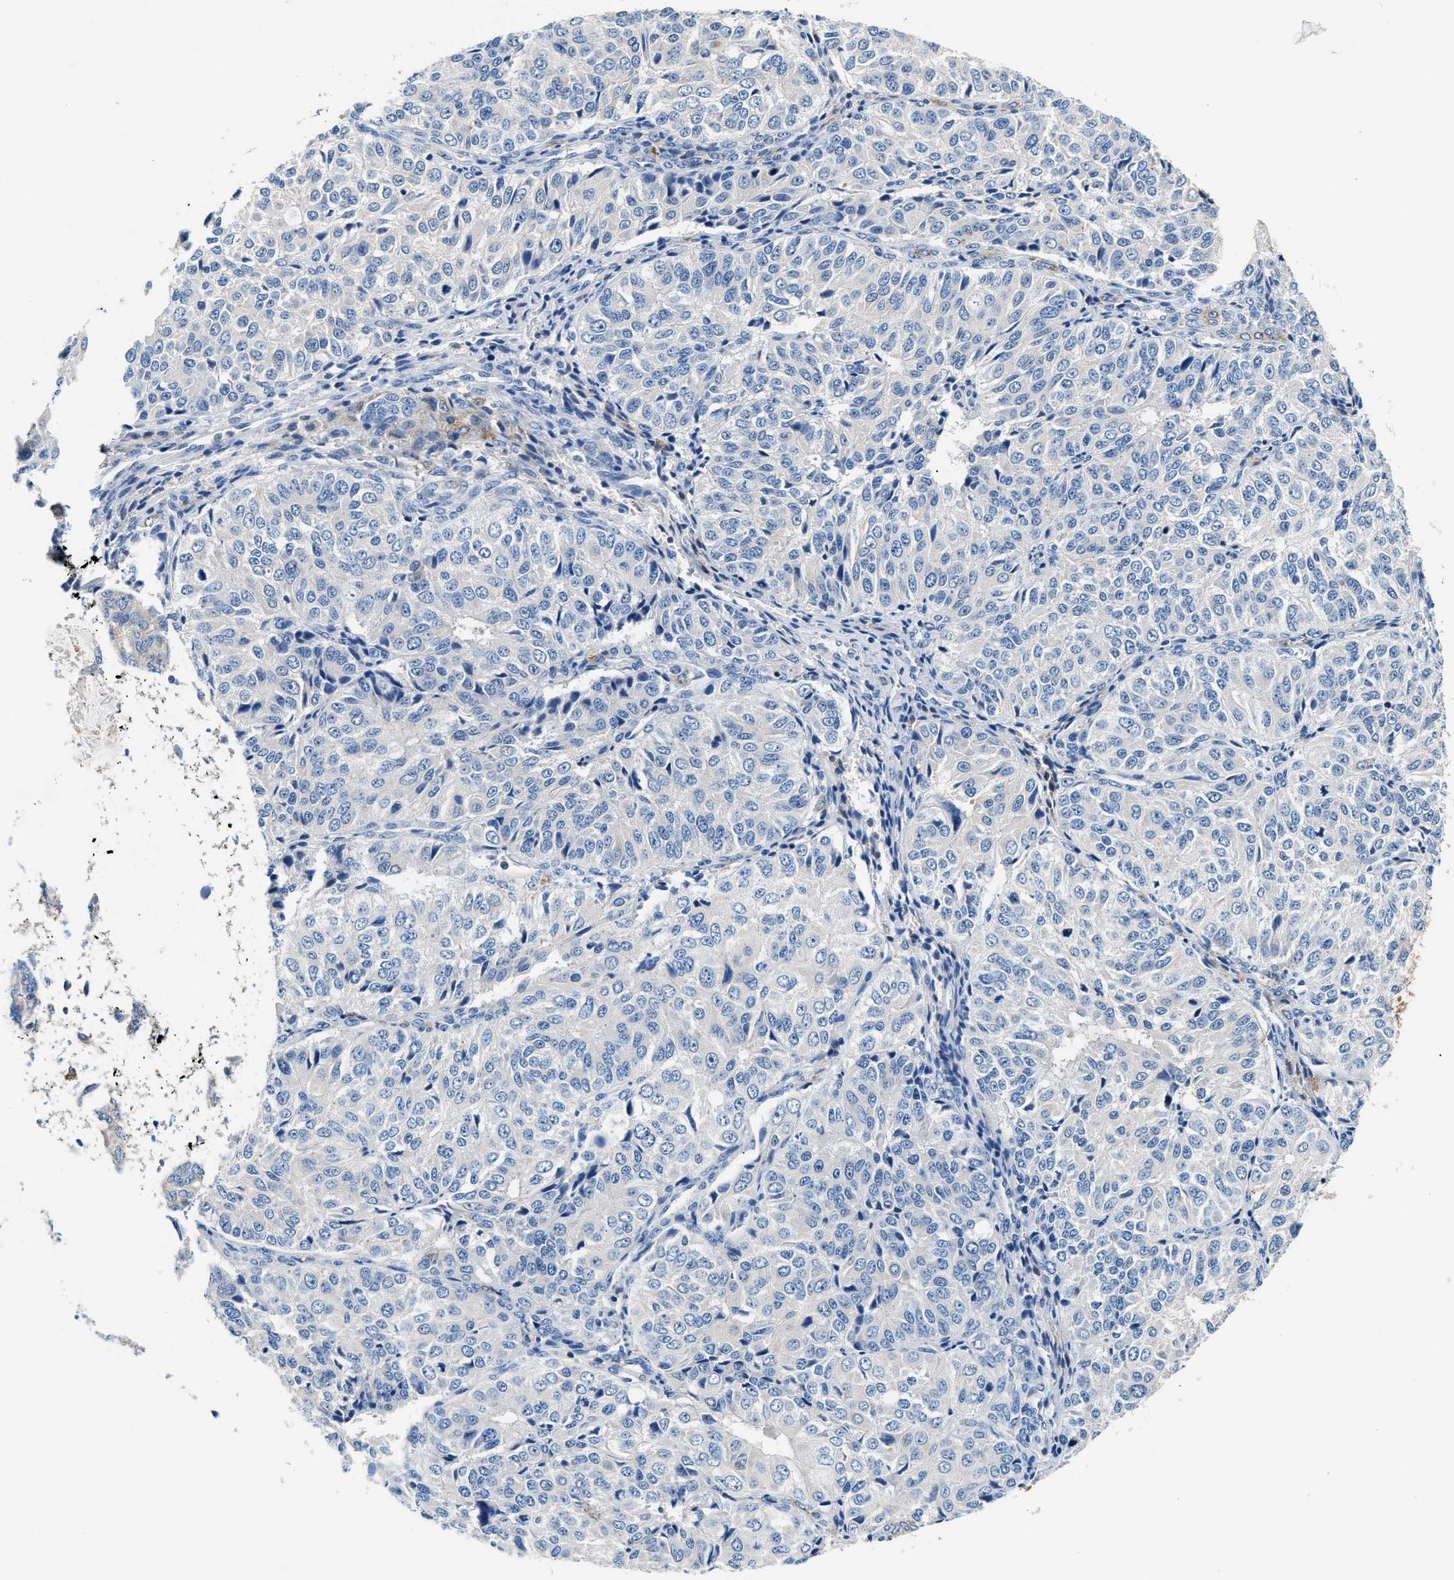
{"staining": {"intensity": "negative", "quantity": "none", "location": "none"}, "tissue": "ovarian cancer", "cell_type": "Tumor cells", "image_type": "cancer", "snomed": [{"axis": "morphology", "description": "Carcinoma, endometroid"}, {"axis": "topography", "description": "Ovary"}], "caption": "A photomicrograph of ovarian cancer stained for a protein displays no brown staining in tumor cells.", "gene": "TUT7", "patient": {"sex": "female", "age": 51}}